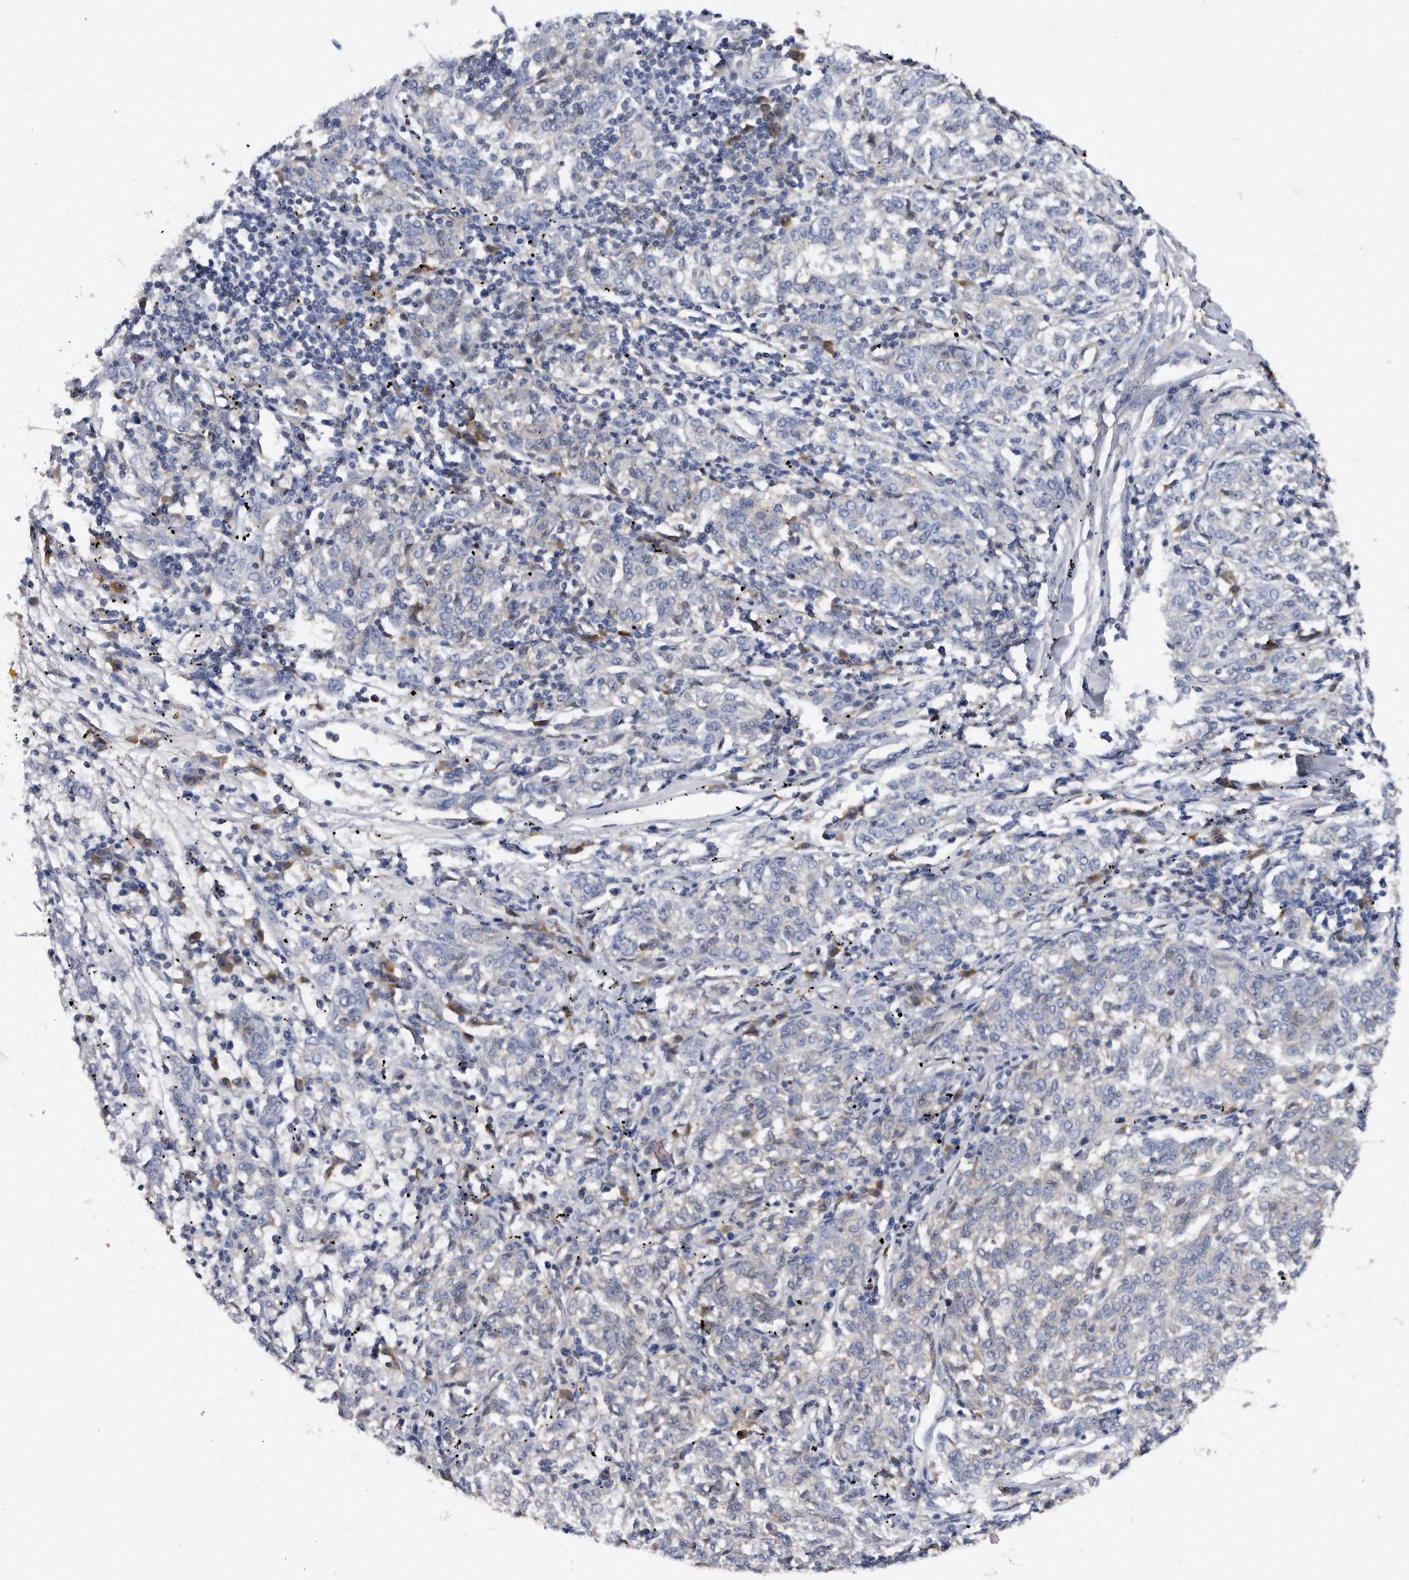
{"staining": {"intensity": "negative", "quantity": "none", "location": "none"}, "tissue": "melanoma", "cell_type": "Tumor cells", "image_type": "cancer", "snomed": [{"axis": "morphology", "description": "Malignant melanoma, NOS"}, {"axis": "topography", "description": "Skin"}], "caption": "IHC of malignant melanoma shows no positivity in tumor cells.", "gene": "ASNS", "patient": {"sex": "female", "age": 72}}